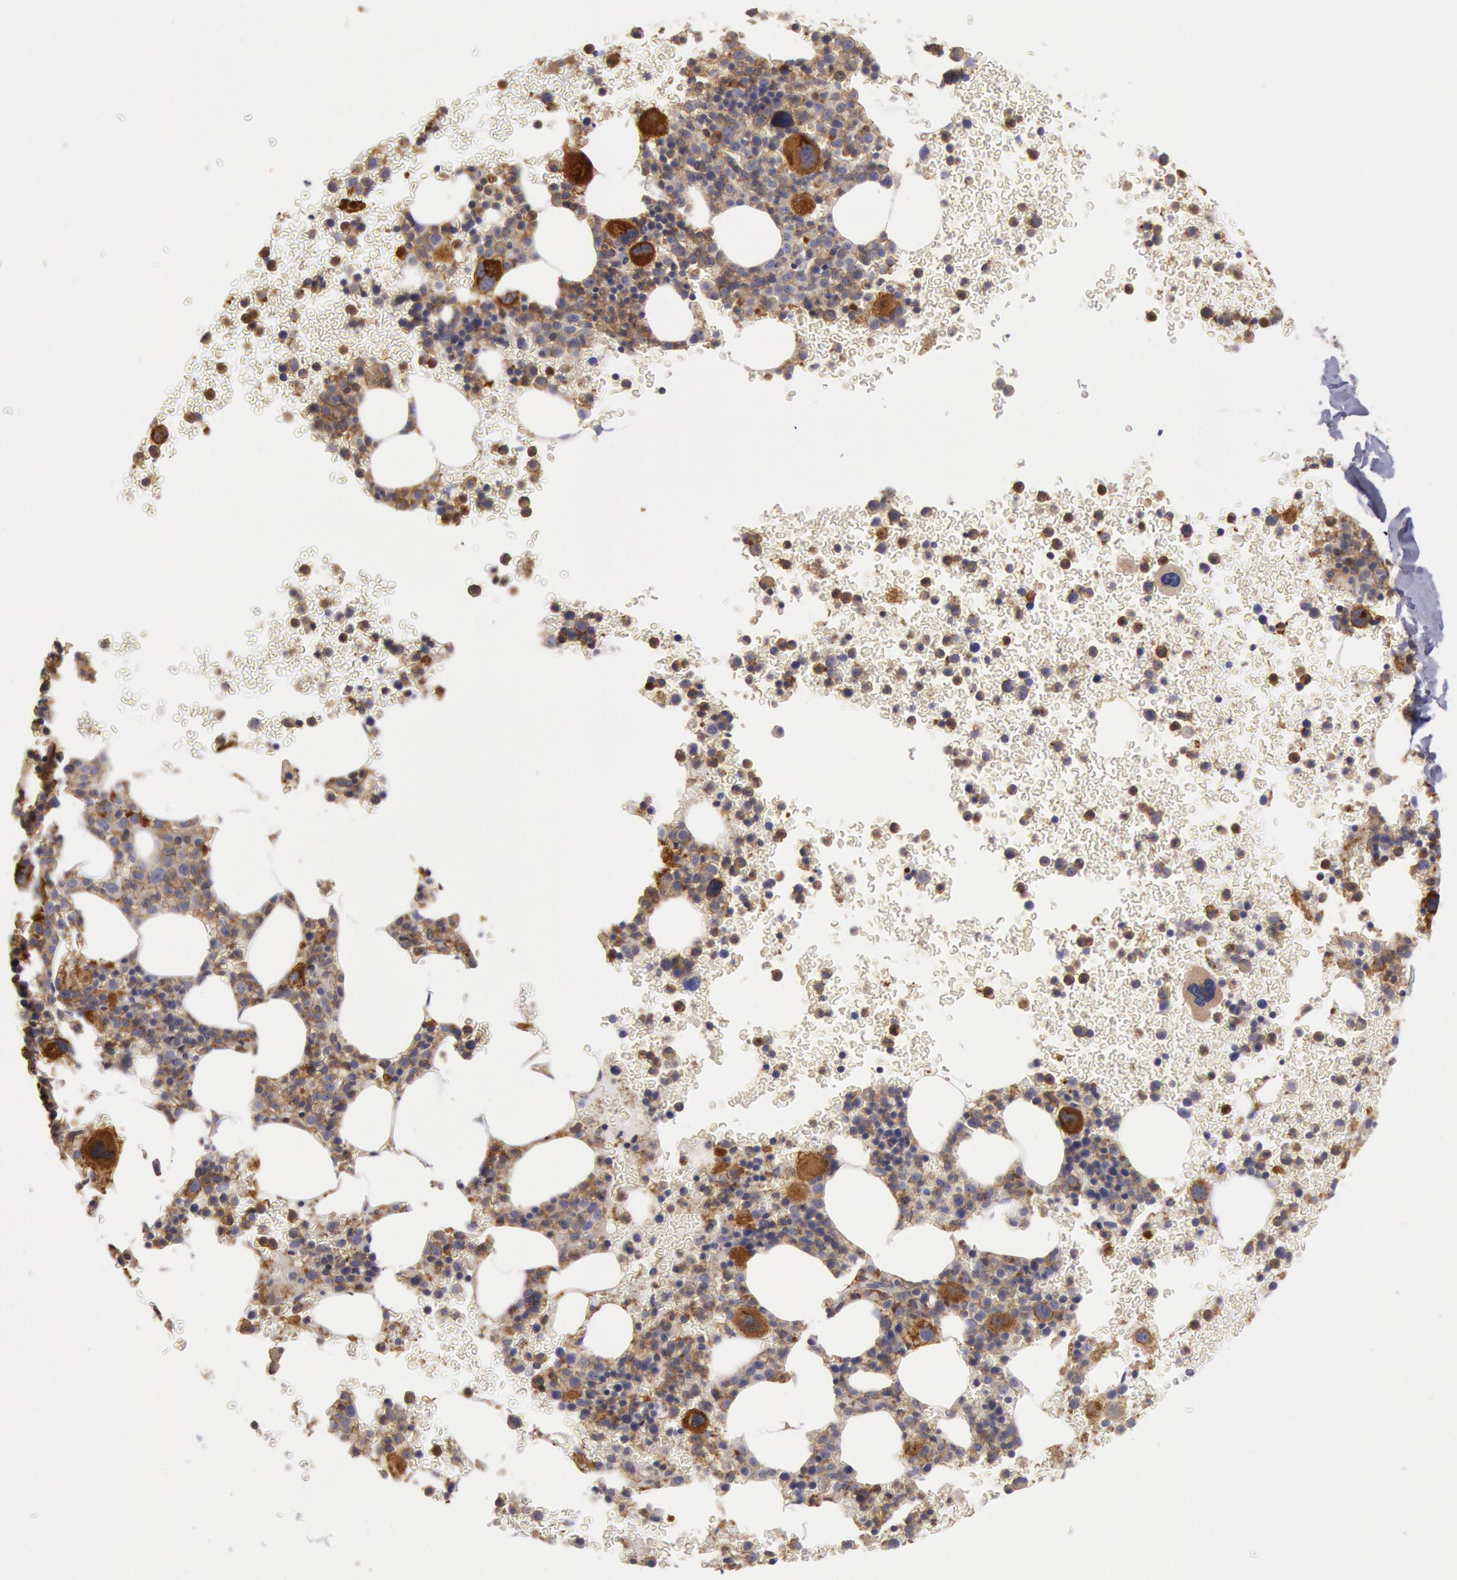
{"staining": {"intensity": "moderate", "quantity": "25%-75%", "location": "cytoplasmic/membranous"}, "tissue": "bone marrow", "cell_type": "Hematopoietic cells", "image_type": "normal", "snomed": [{"axis": "morphology", "description": "Normal tissue, NOS"}, {"axis": "topography", "description": "Bone marrow"}], "caption": "Bone marrow stained for a protein shows moderate cytoplasmic/membranous positivity in hematopoietic cells.", "gene": "SNAP23", "patient": {"sex": "male", "age": 69}}